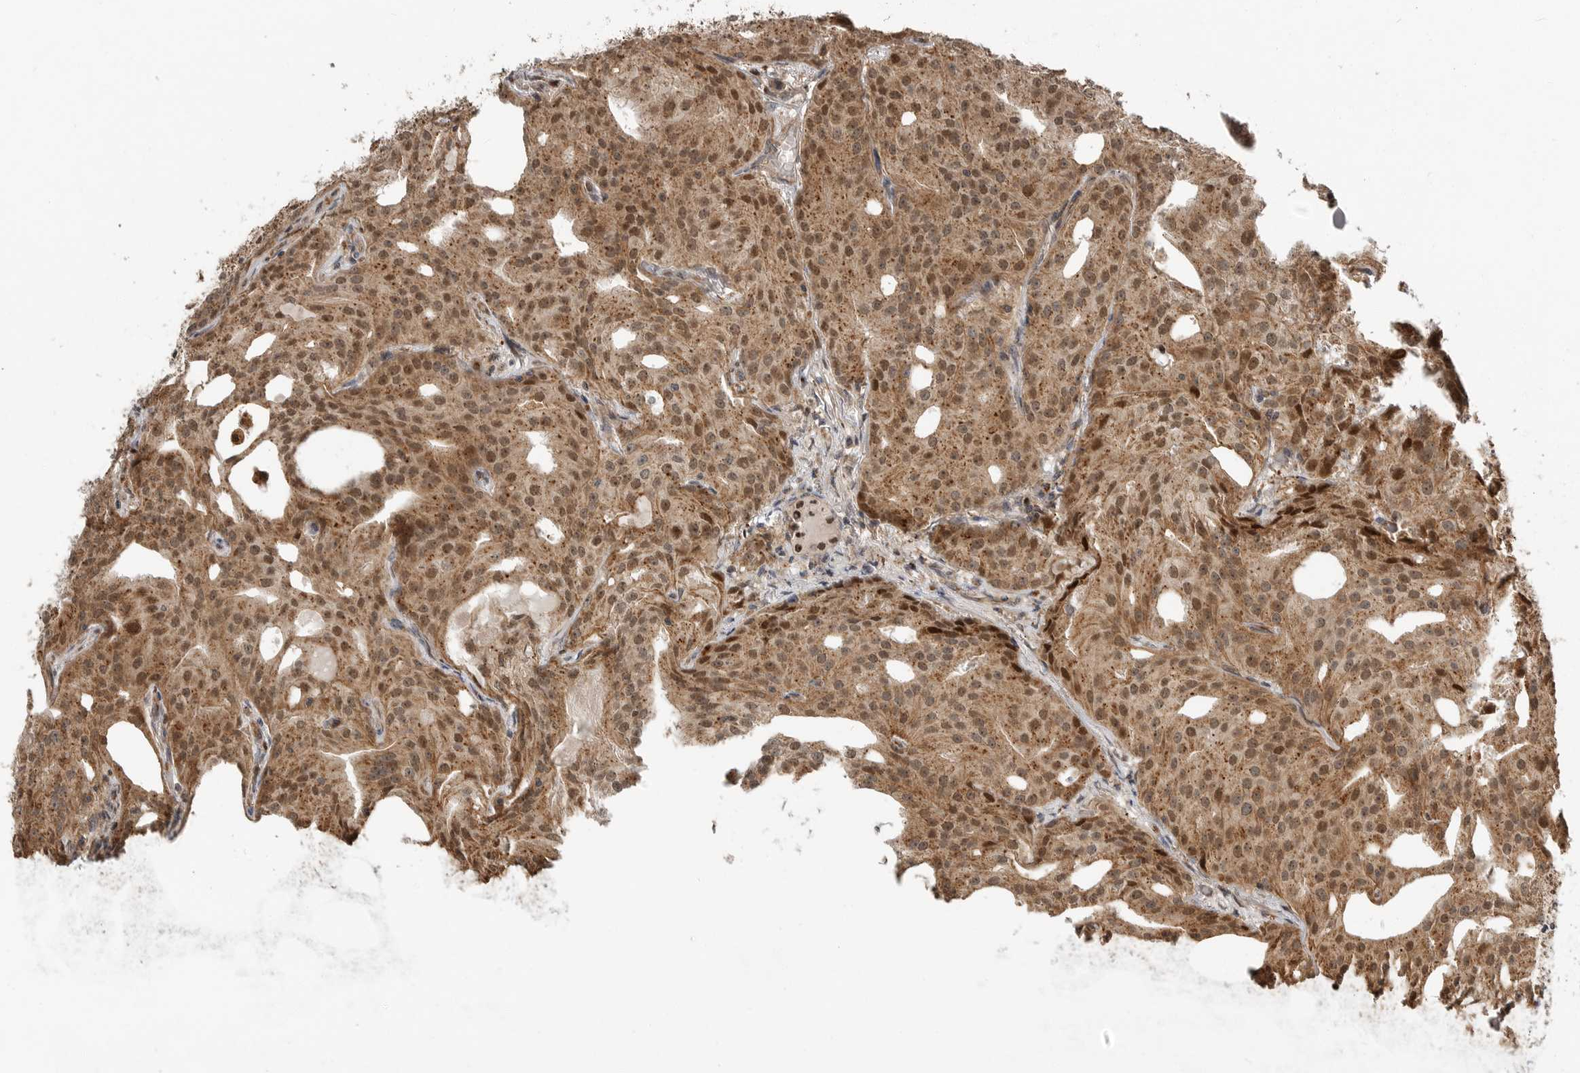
{"staining": {"intensity": "moderate", "quantity": ">75%", "location": "cytoplasmic/membranous,nuclear"}, "tissue": "prostate cancer", "cell_type": "Tumor cells", "image_type": "cancer", "snomed": [{"axis": "morphology", "description": "Adenocarcinoma, Medium grade"}, {"axis": "topography", "description": "Prostate"}], "caption": "This histopathology image demonstrates immunohistochemistry (IHC) staining of human prostate adenocarcinoma (medium-grade), with medium moderate cytoplasmic/membranous and nuclear positivity in about >75% of tumor cells.", "gene": "STRAP", "patient": {"sex": "male", "age": 88}}